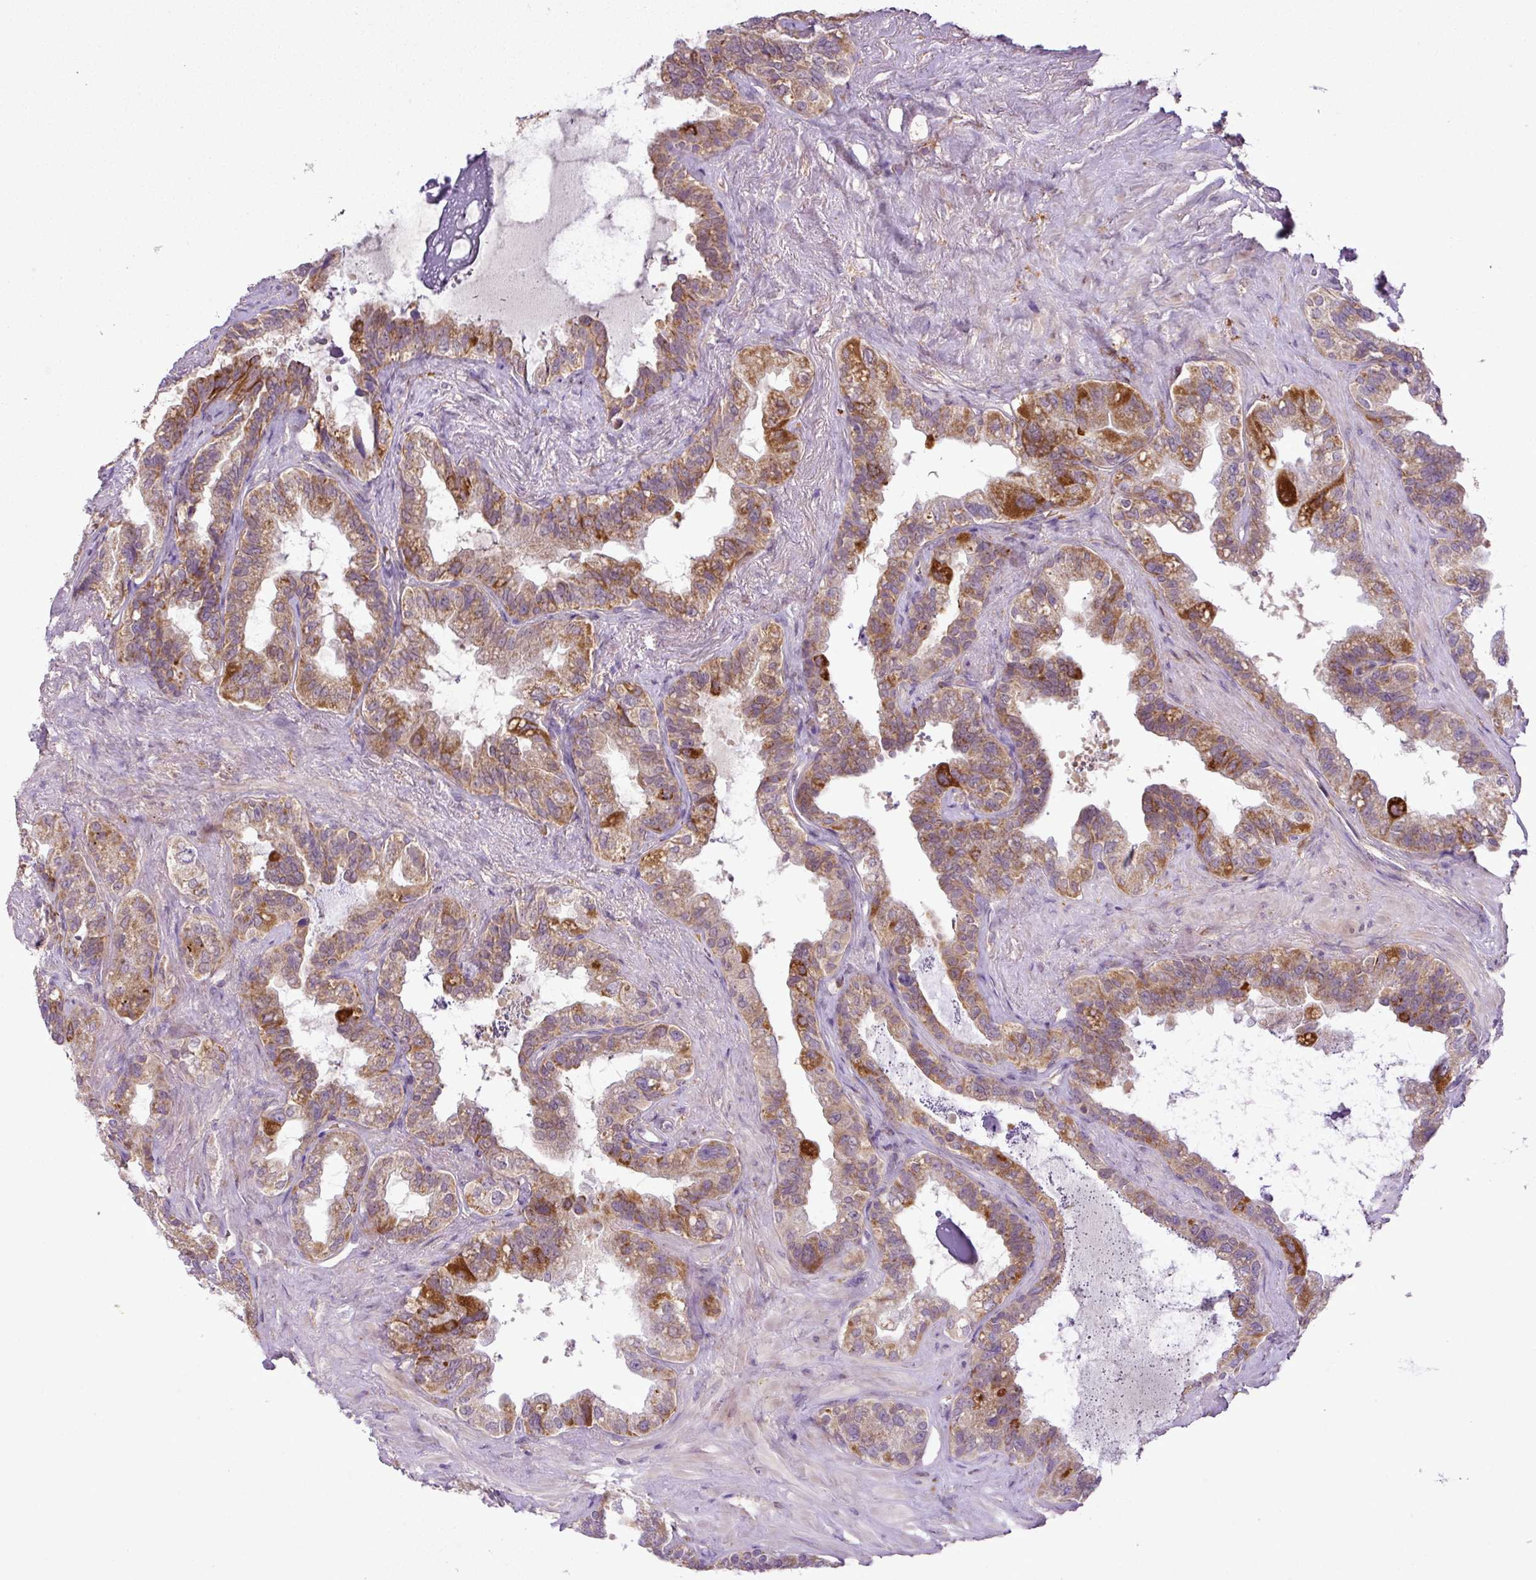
{"staining": {"intensity": "moderate", "quantity": ">75%", "location": "cytoplasmic/membranous"}, "tissue": "seminal vesicle", "cell_type": "Glandular cells", "image_type": "normal", "snomed": [{"axis": "morphology", "description": "Normal tissue, NOS"}, {"axis": "topography", "description": "Seminal veicle"}, {"axis": "topography", "description": "Peripheral nerve tissue"}], "caption": "Immunohistochemical staining of benign seminal vesicle shows medium levels of moderate cytoplasmic/membranous staining in approximately >75% of glandular cells. Ihc stains the protein in brown and the nuclei are stained blue.", "gene": "ZNF513", "patient": {"sex": "male", "age": 76}}